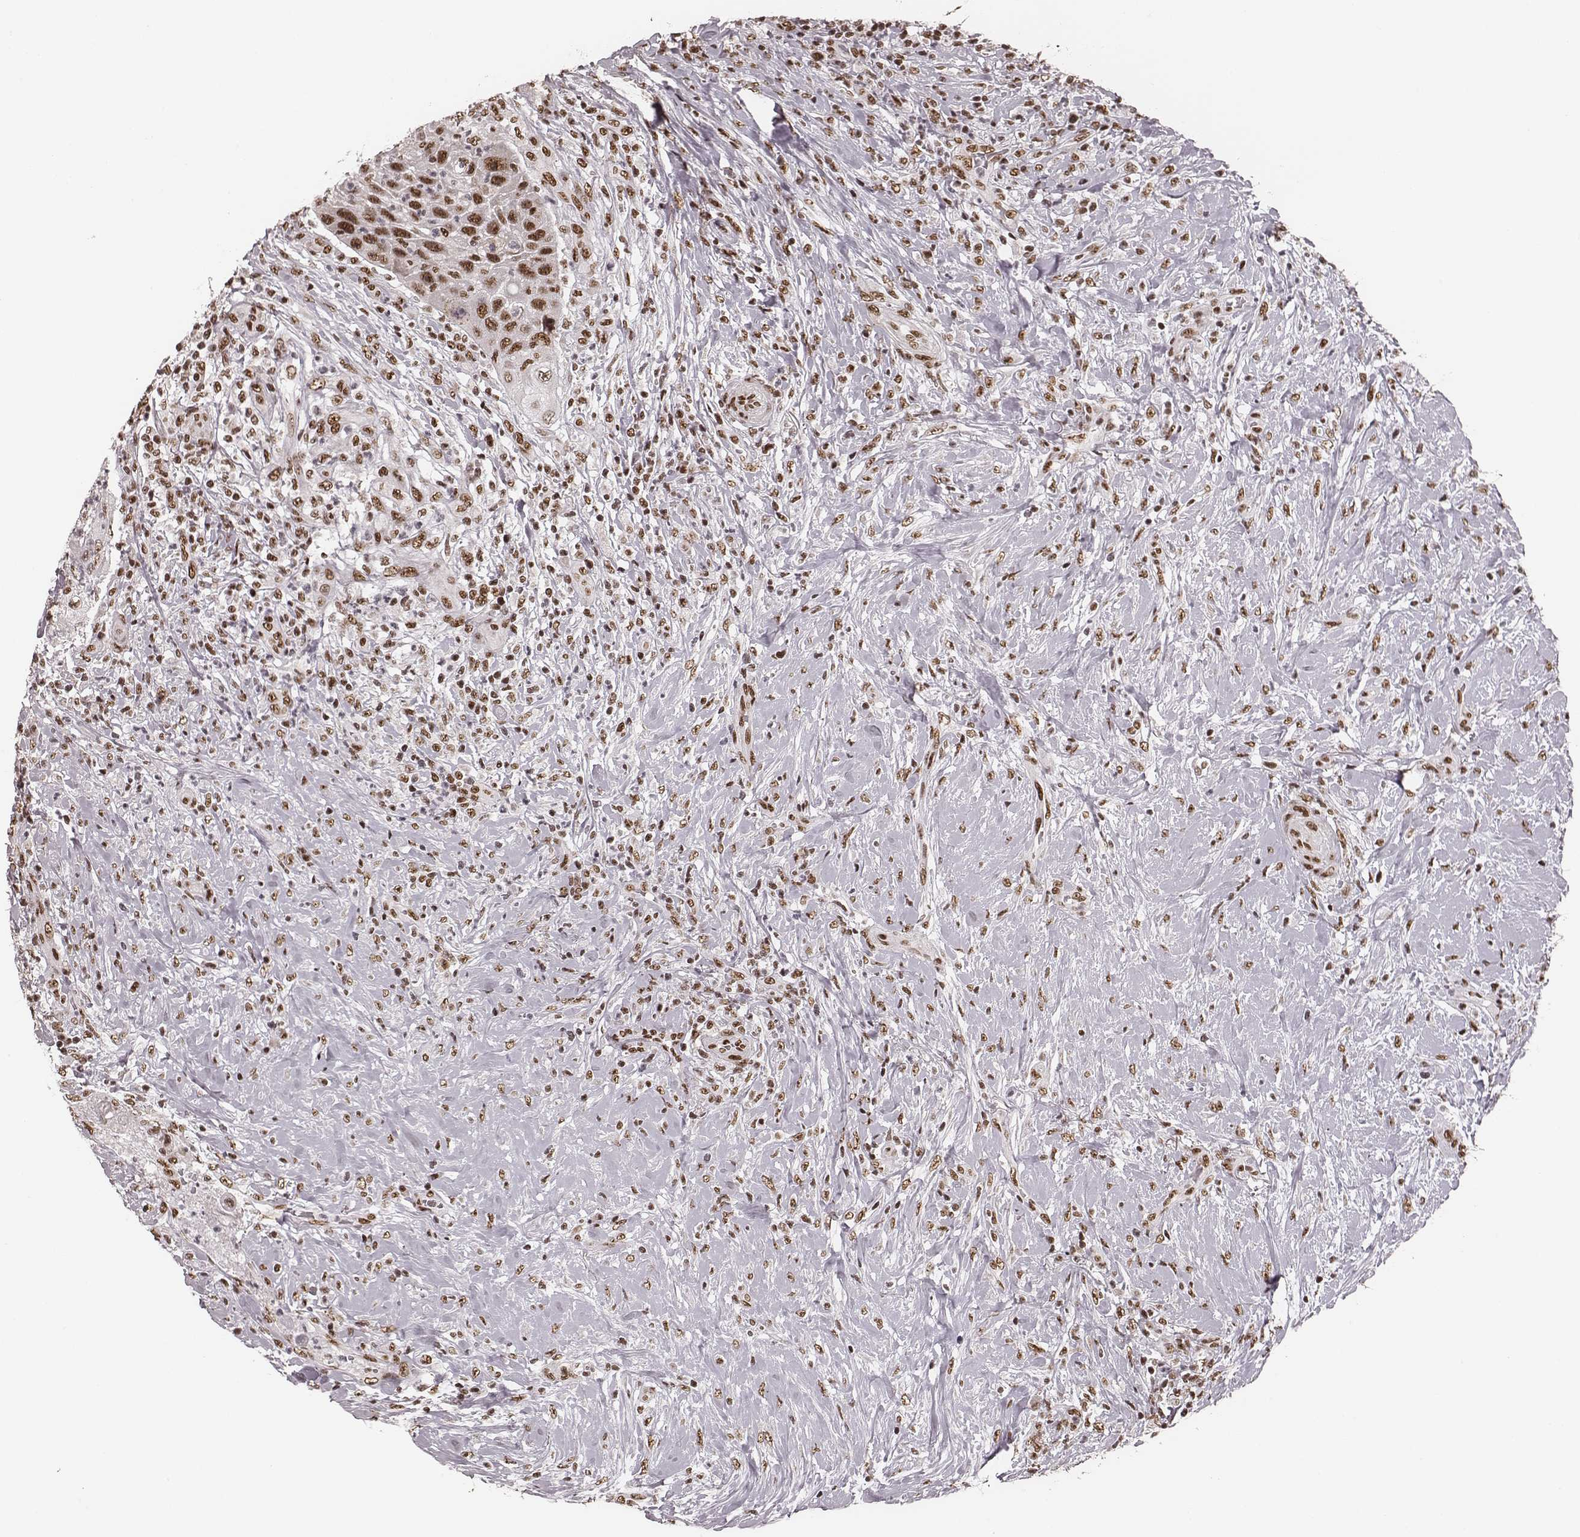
{"staining": {"intensity": "moderate", "quantity": ">75%", "location": "nuclear"}, "tissue": "head and neck cancer", "cell_type": "Tumor cells", "image_type": "cancer", "snomed": [{"axis": "morphology", "description": "Squamous cell carcinoma, NOS"}, {"axis": "topography", "description": "Head-Neck"}], "caption": "A brown stain highlights moderate nuclear positivity of a protein in head and neck cancer tumor cells.", "gene": "LUC7L", "patient": {"sex": "male", "age": 69}}